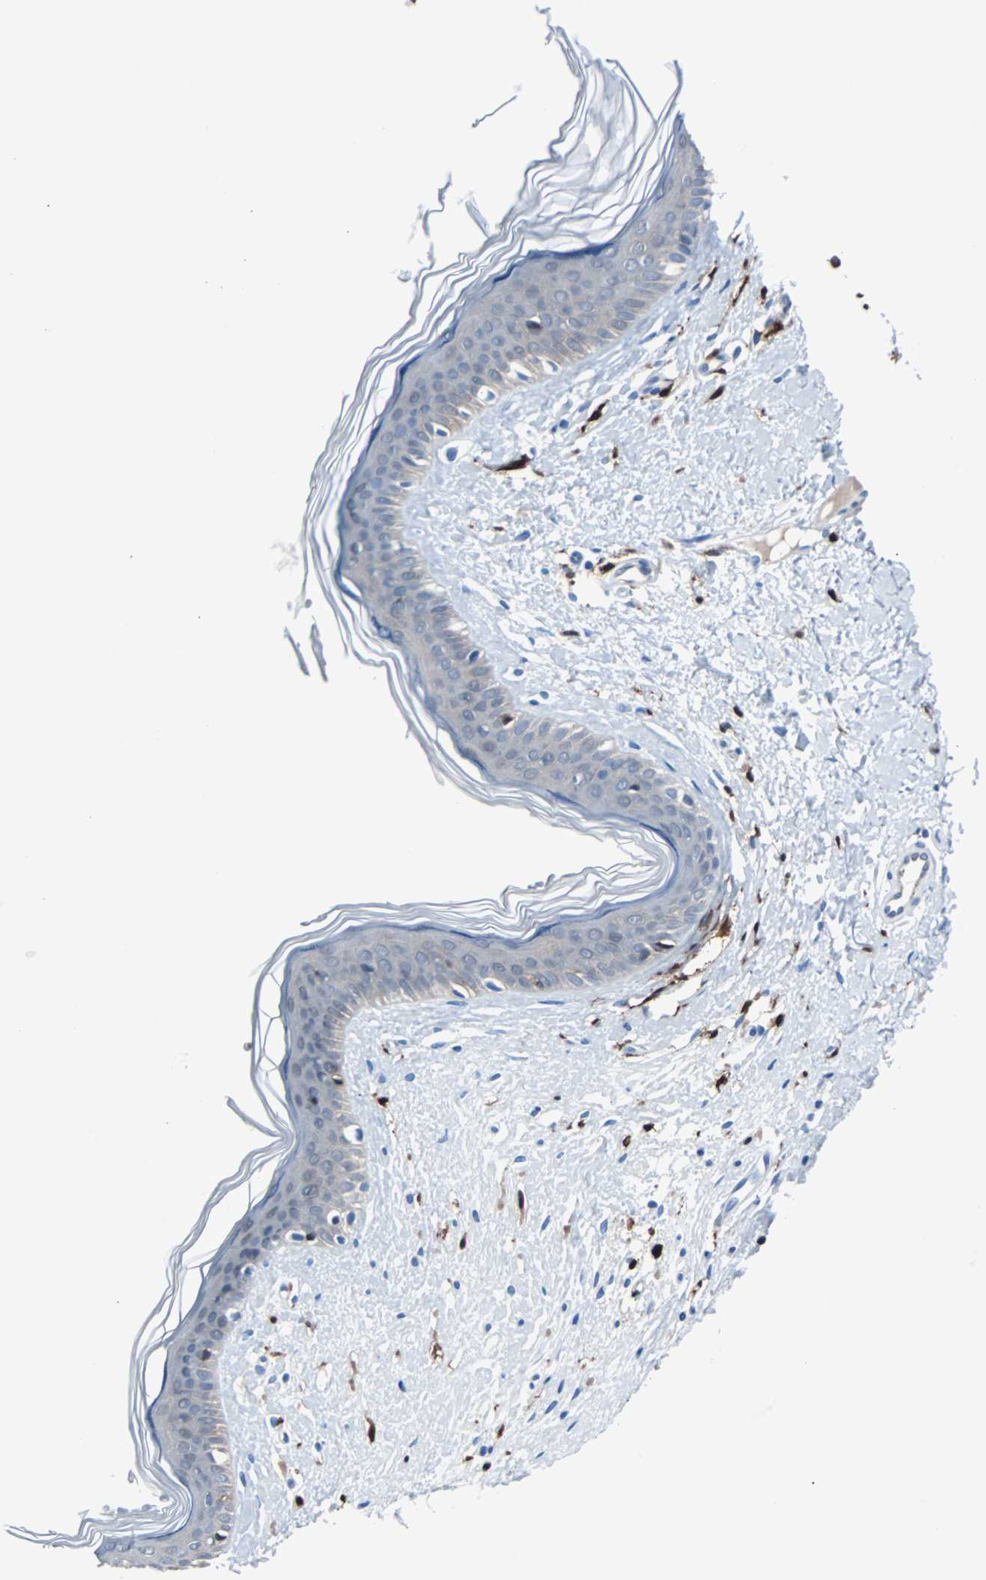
{"staining": {"intensity": "weak", "quantity": "<25%", "location": "cytoplasmic/membranous"}, "tissue": "skin cancer", "cell_type": "Tumor cells", "image_type": "cancer", "snomed": [{"axis": "morphology", "description": "Normal tissue, NOS"}, {"axis": "morphology", "description": "Basal cell carcinoma"}, {"axis": "topography", "description": "Skin"}], "caption": "Skin cancer (basal cell carcinoma) was stained to show a protein in brown. There is no significant expression in tumor cells.", "gene": "SYK", "patient": {"sex": "female", "age": 61}}